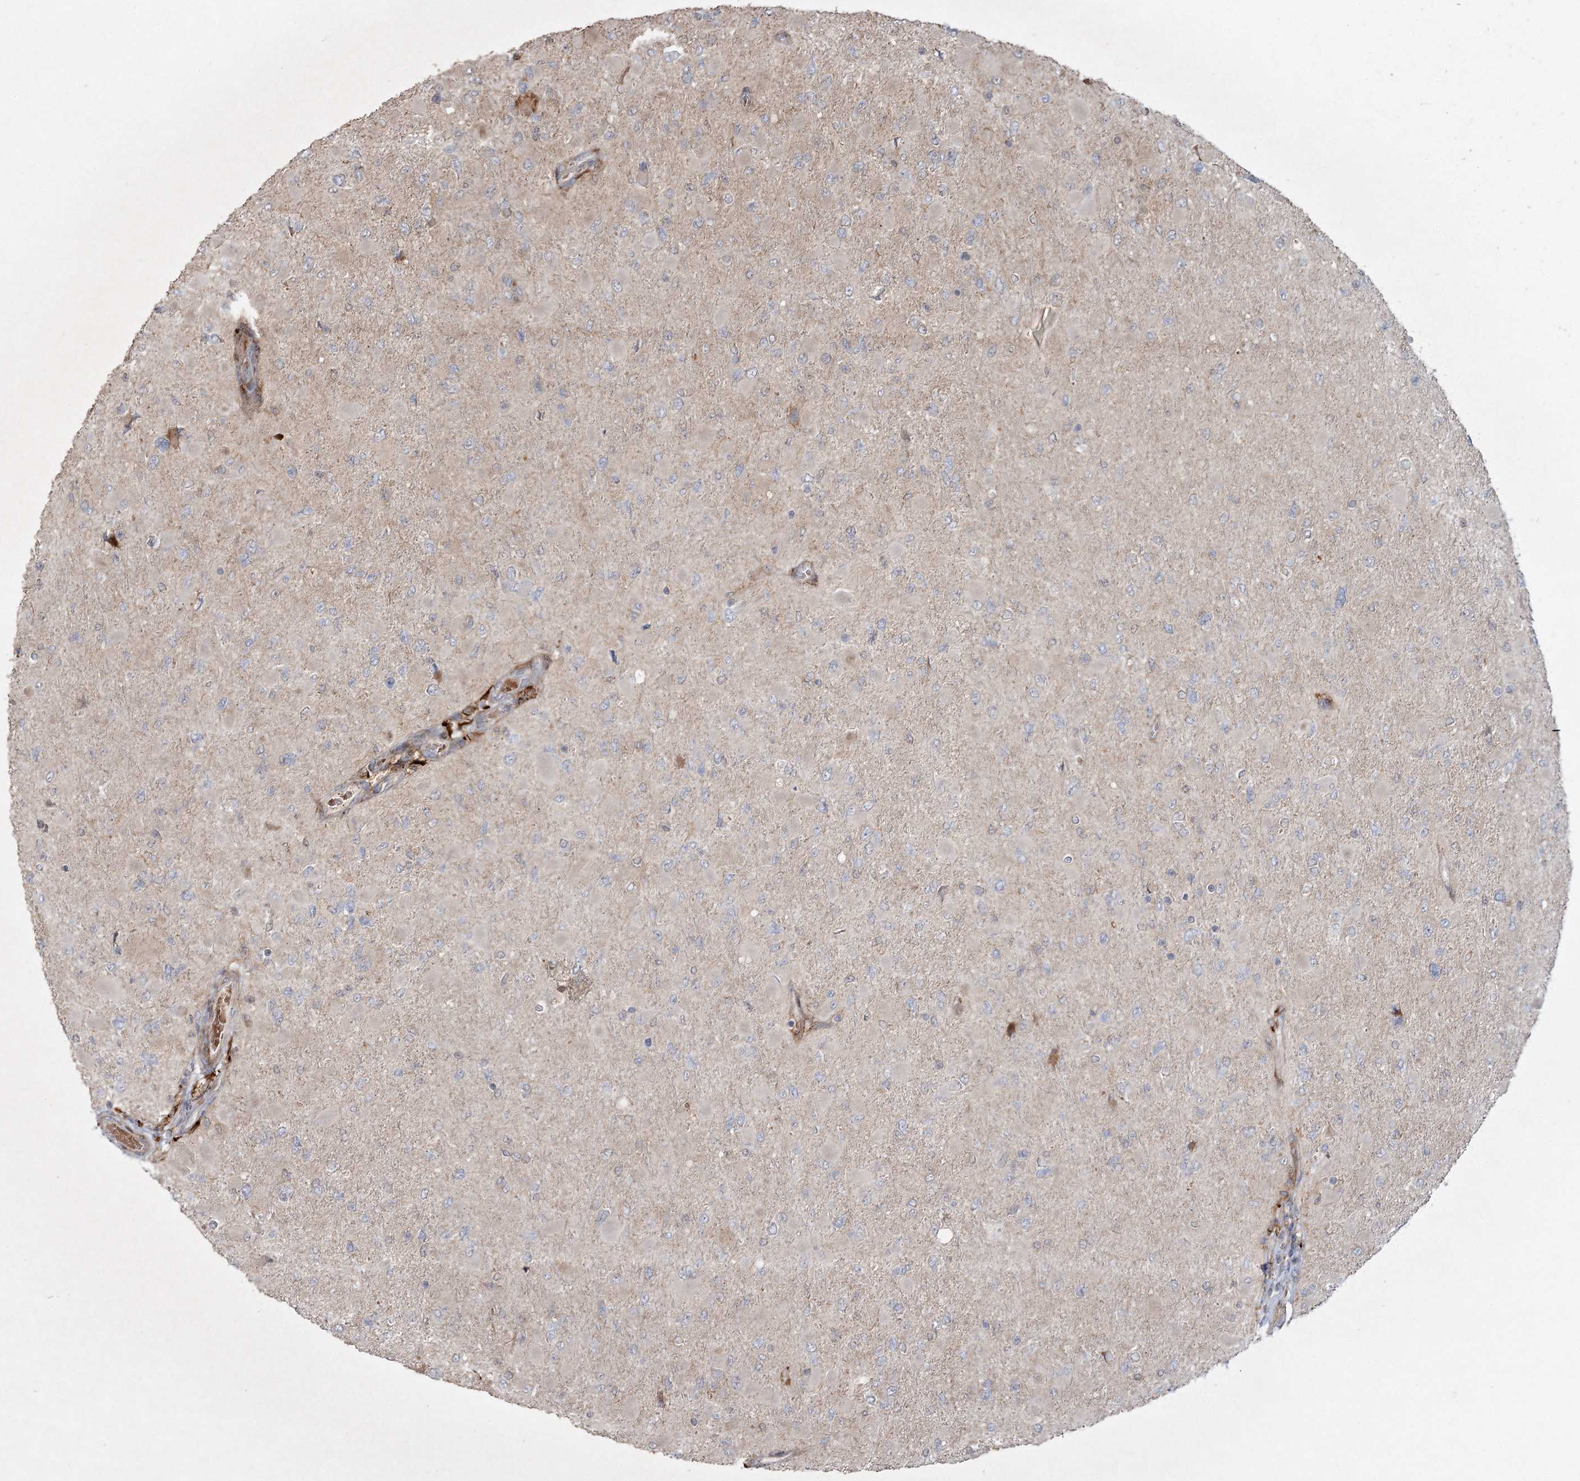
{"staining": {"intensity": "negative", "quantity": "none", "location": "none"}, "tissue": "glioma", "cell_type": "Tumor cells", "image_type": "cancer", "snomed": [{"axis": "morphology", "description": "Glioma, malignant, High grade"}, {"axis": "topography", "description": "Cerebral cortex"}], "caption": "This is a histopathology image of immunohistochemistry (IHC) staining of malignant high-grade glioma, which shows no expression in tumor cells. (DAB (3,3'-diaminobenzidine) immunohistochemistry, high magnification).", "gene": "KBTBD4", "patient": {"sex": "female", "age": 36}}